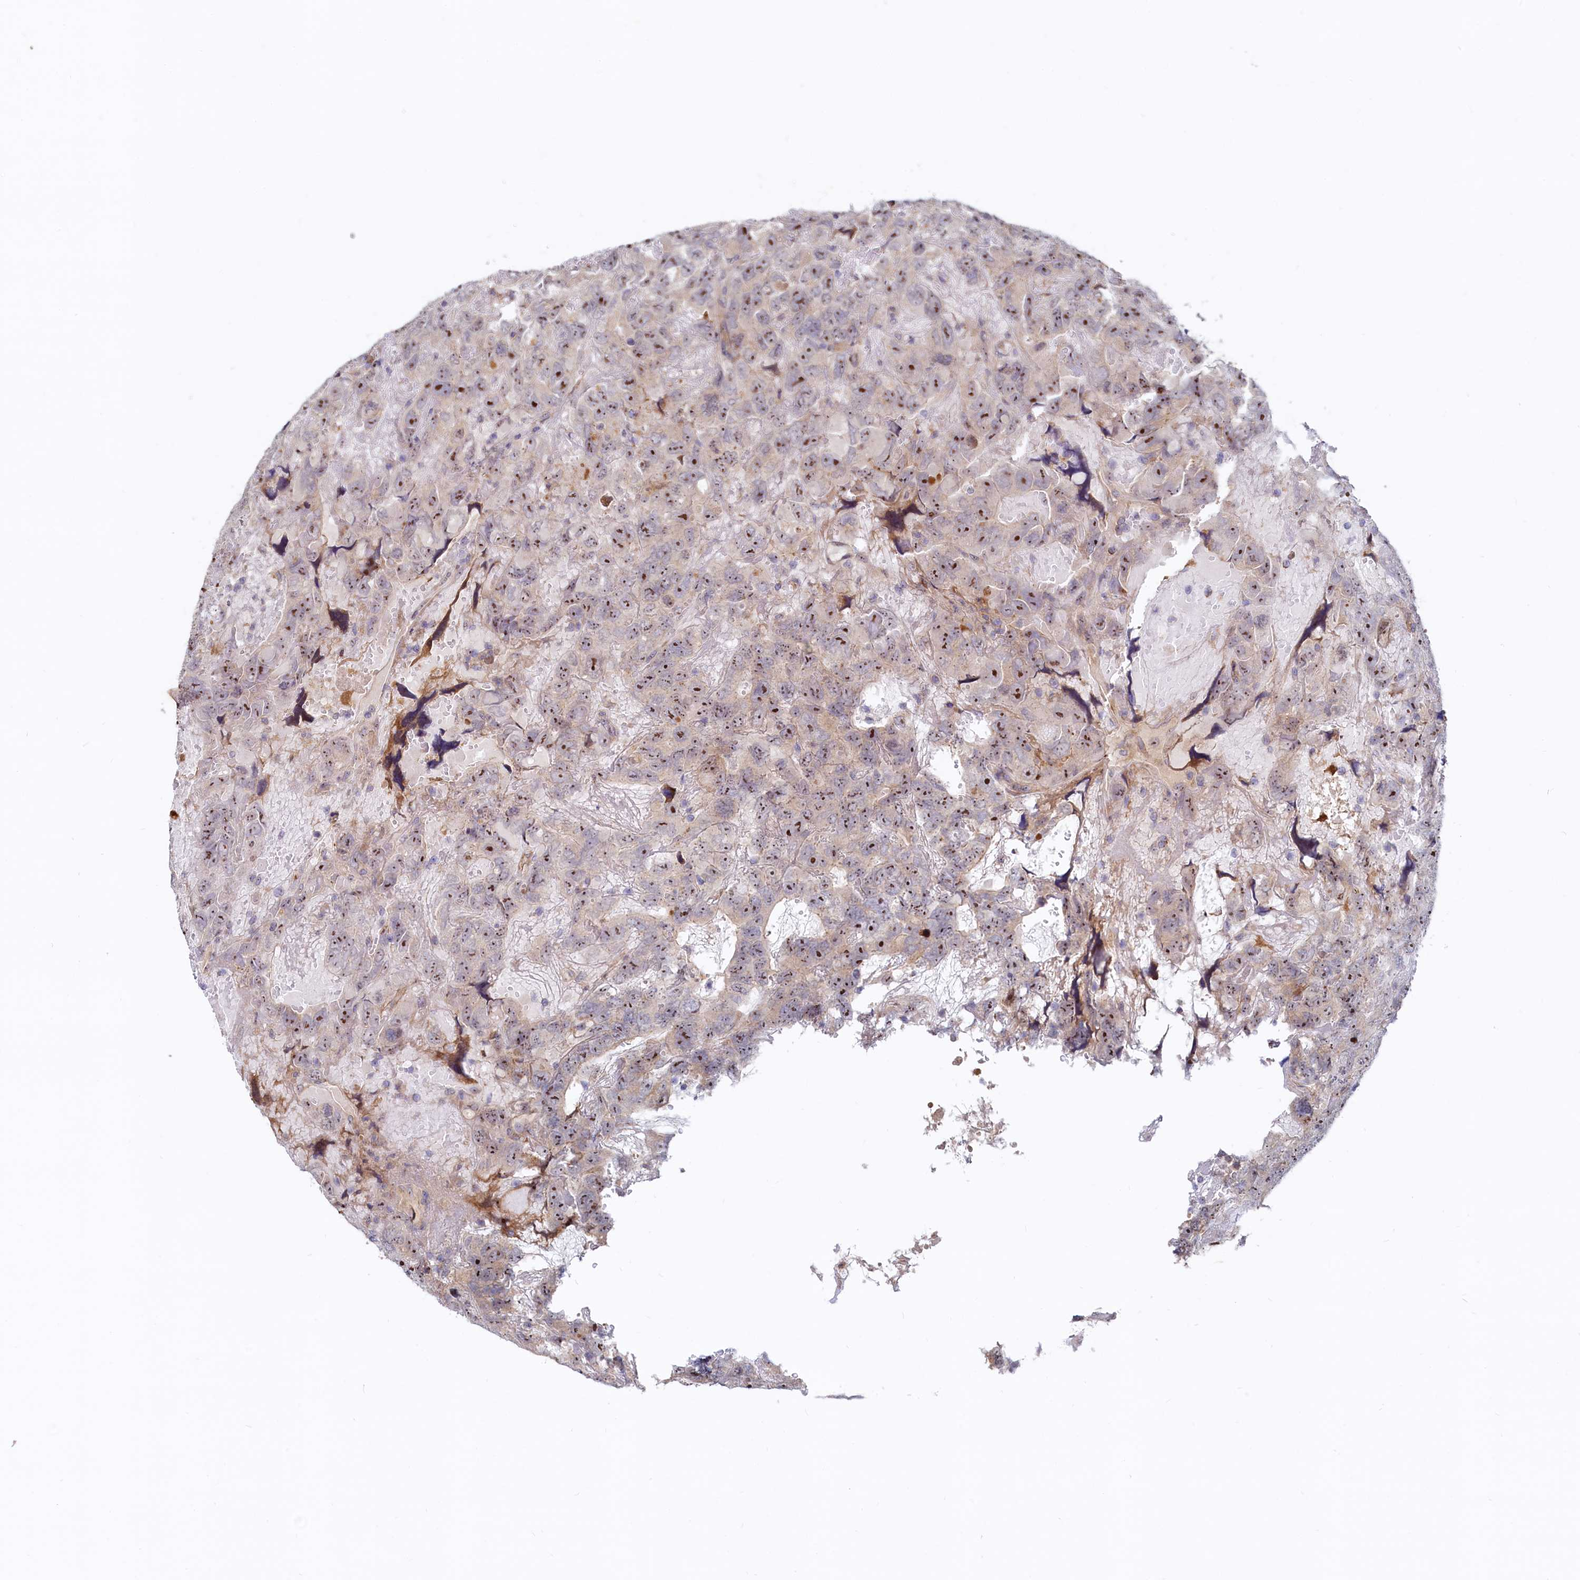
{"staining": {"intensity": "moderate", "quantity": ">75%", "location": "nuclear"}, "tissue": "testis cancer", "cell_type": "Tumor cells", "image_type": "cancer", "snomed": [{"axis": "morphology", "description": "Carcinoma, Embryonal, NOS"}, {"axis": "topography", "description": "Testis"}], "caption": "Immunohistochemical staining of human testis cancer (embryonal carcinoma) shows medium levels of moderate nuclear expression in approximately >75% of tumor cells. (Stains: DAB in brown, nuclei in blue, Microscopy: brightfield microscopy at high magnification).", "gene": "RGS7BP", "patient": {"sex": "male", "age": 45}}